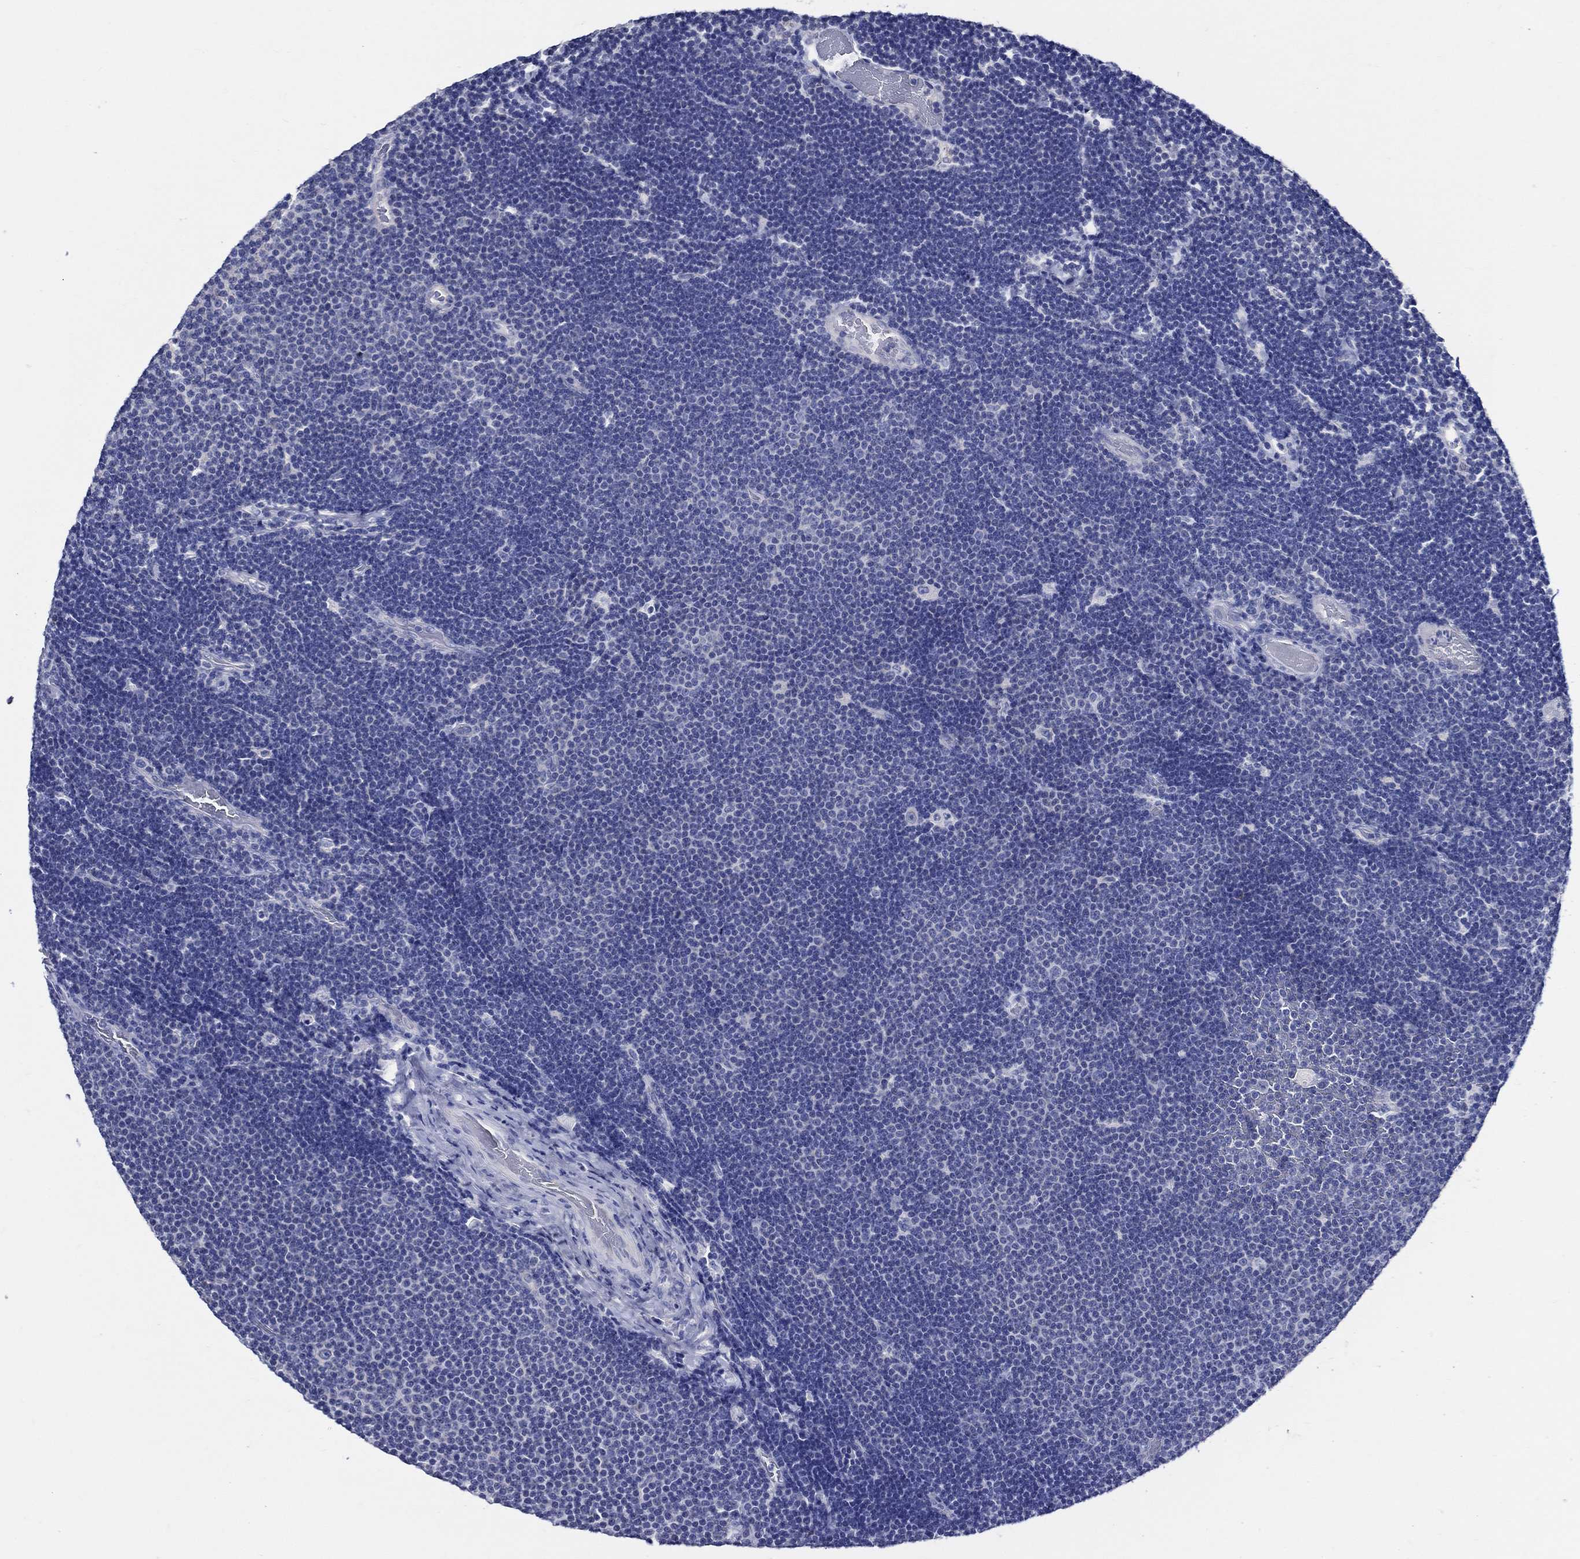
{"staining": {"intensity": "negative", "quantity": "none", "location": "none"}, "tissue": "lymphoma", "cell_type": "Tumor cells", "image_type": "cancer", "snomed": [{"axis": "morphology", "description": "Malignant lymphoma, non-Hodgkin's type, Low grade"}, {"axis": "topography", "description": "Brain"}], "caption": "This is a histopathology image of IHC staining of lymphoma, which shows no expression in tumor cells.", "gene": "SKOR1", "patient": {"sex": "female", "age": 66}}